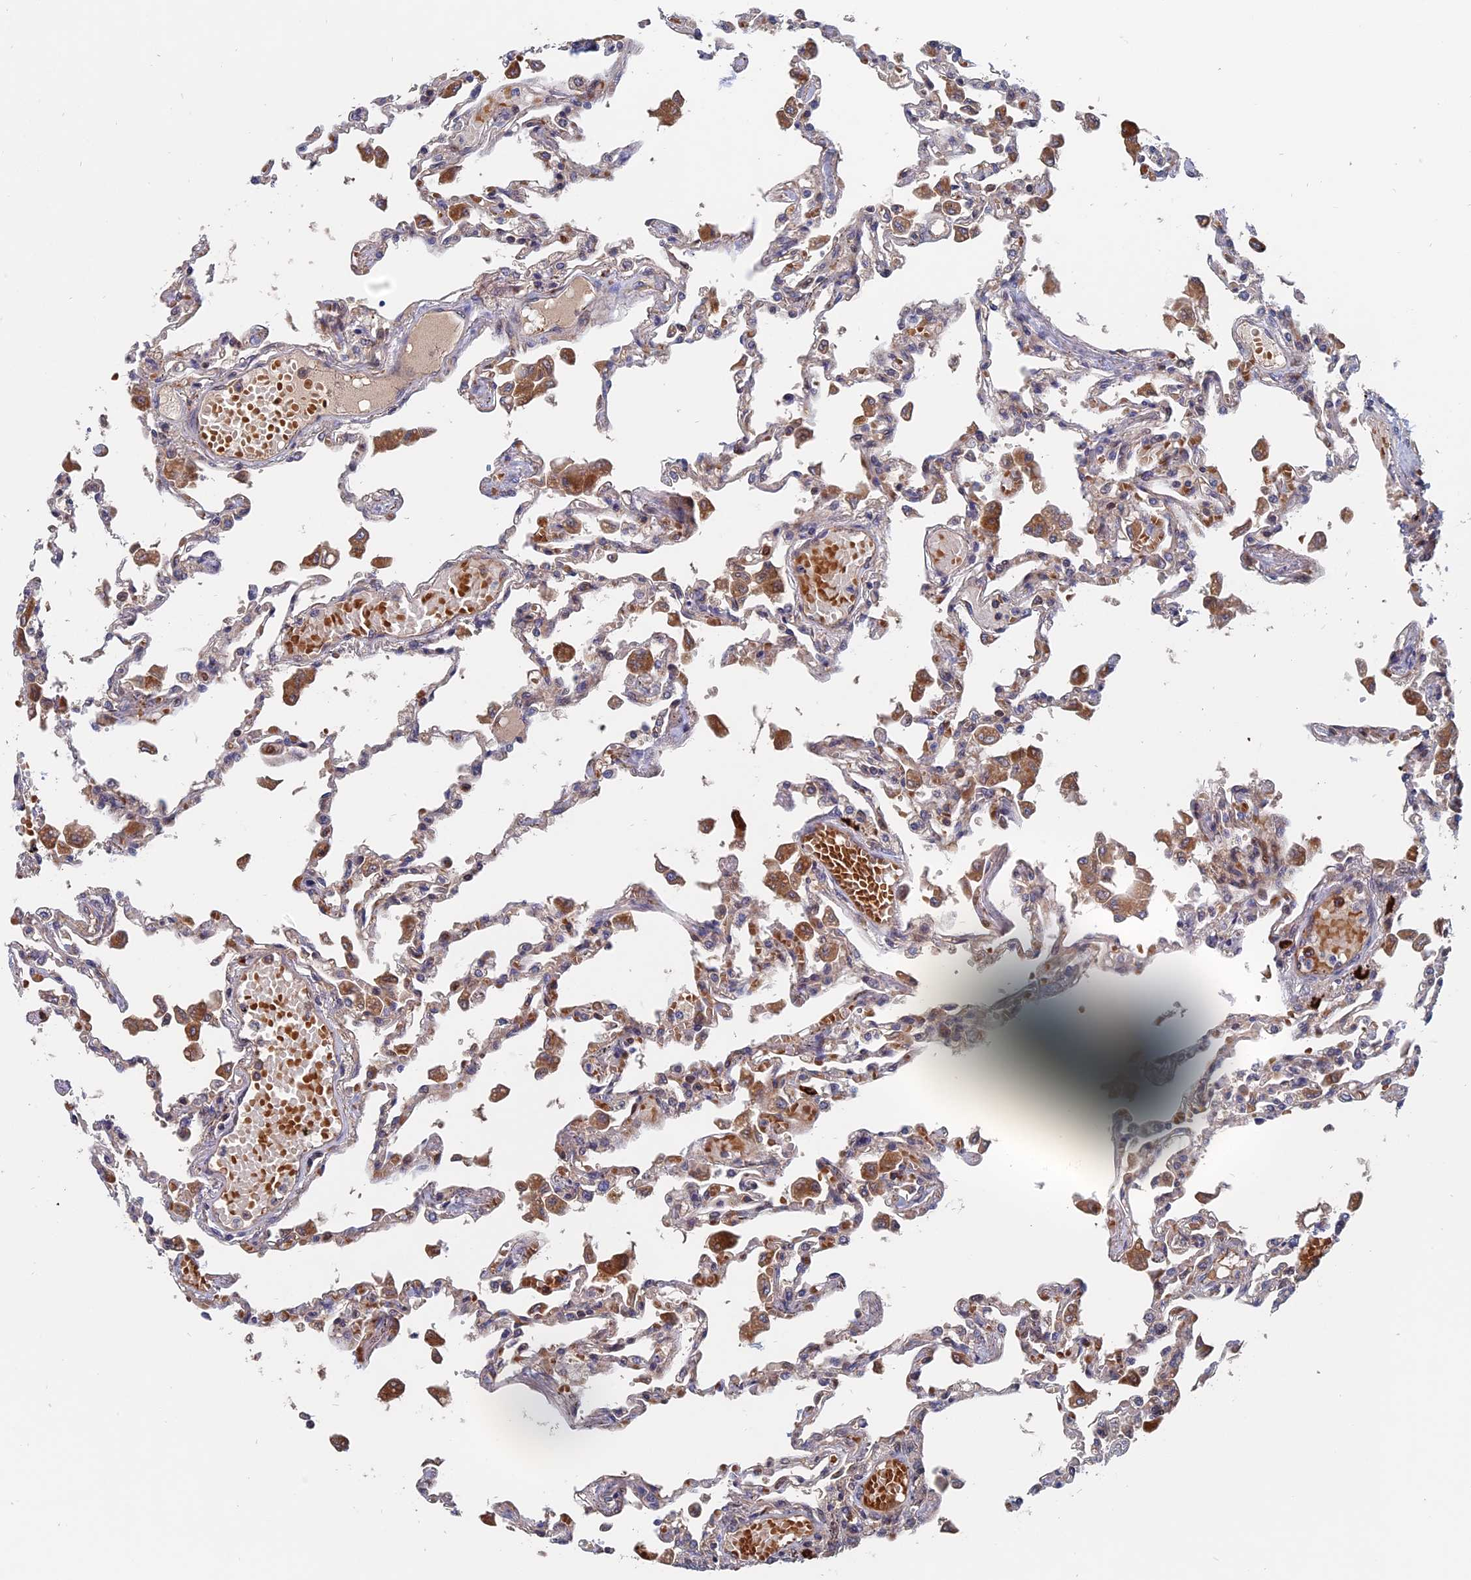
{"staining": {"intensity": "weak", "quantity": "25%-75%", "location": "cytoplasmic/membranous"}, "tissue": "lung", "cell_type": "Alveolar cells", "image_type": "normal", "snomed": [{"axis": "morphology", "description": "Normal tissue, NOS"}, {"axis": "topography", "description": "Bronchus"}, {"axis": "topography", "description": "Lung"}], "caption": "Immunohistochemical staining of normal lung reveals weak cytoplasmic/membranous protein positivity in about 25%-75% of alveolar cells.", "gene": "TRAPPC2L", "patient": {"sex": "female", "age": 49}}